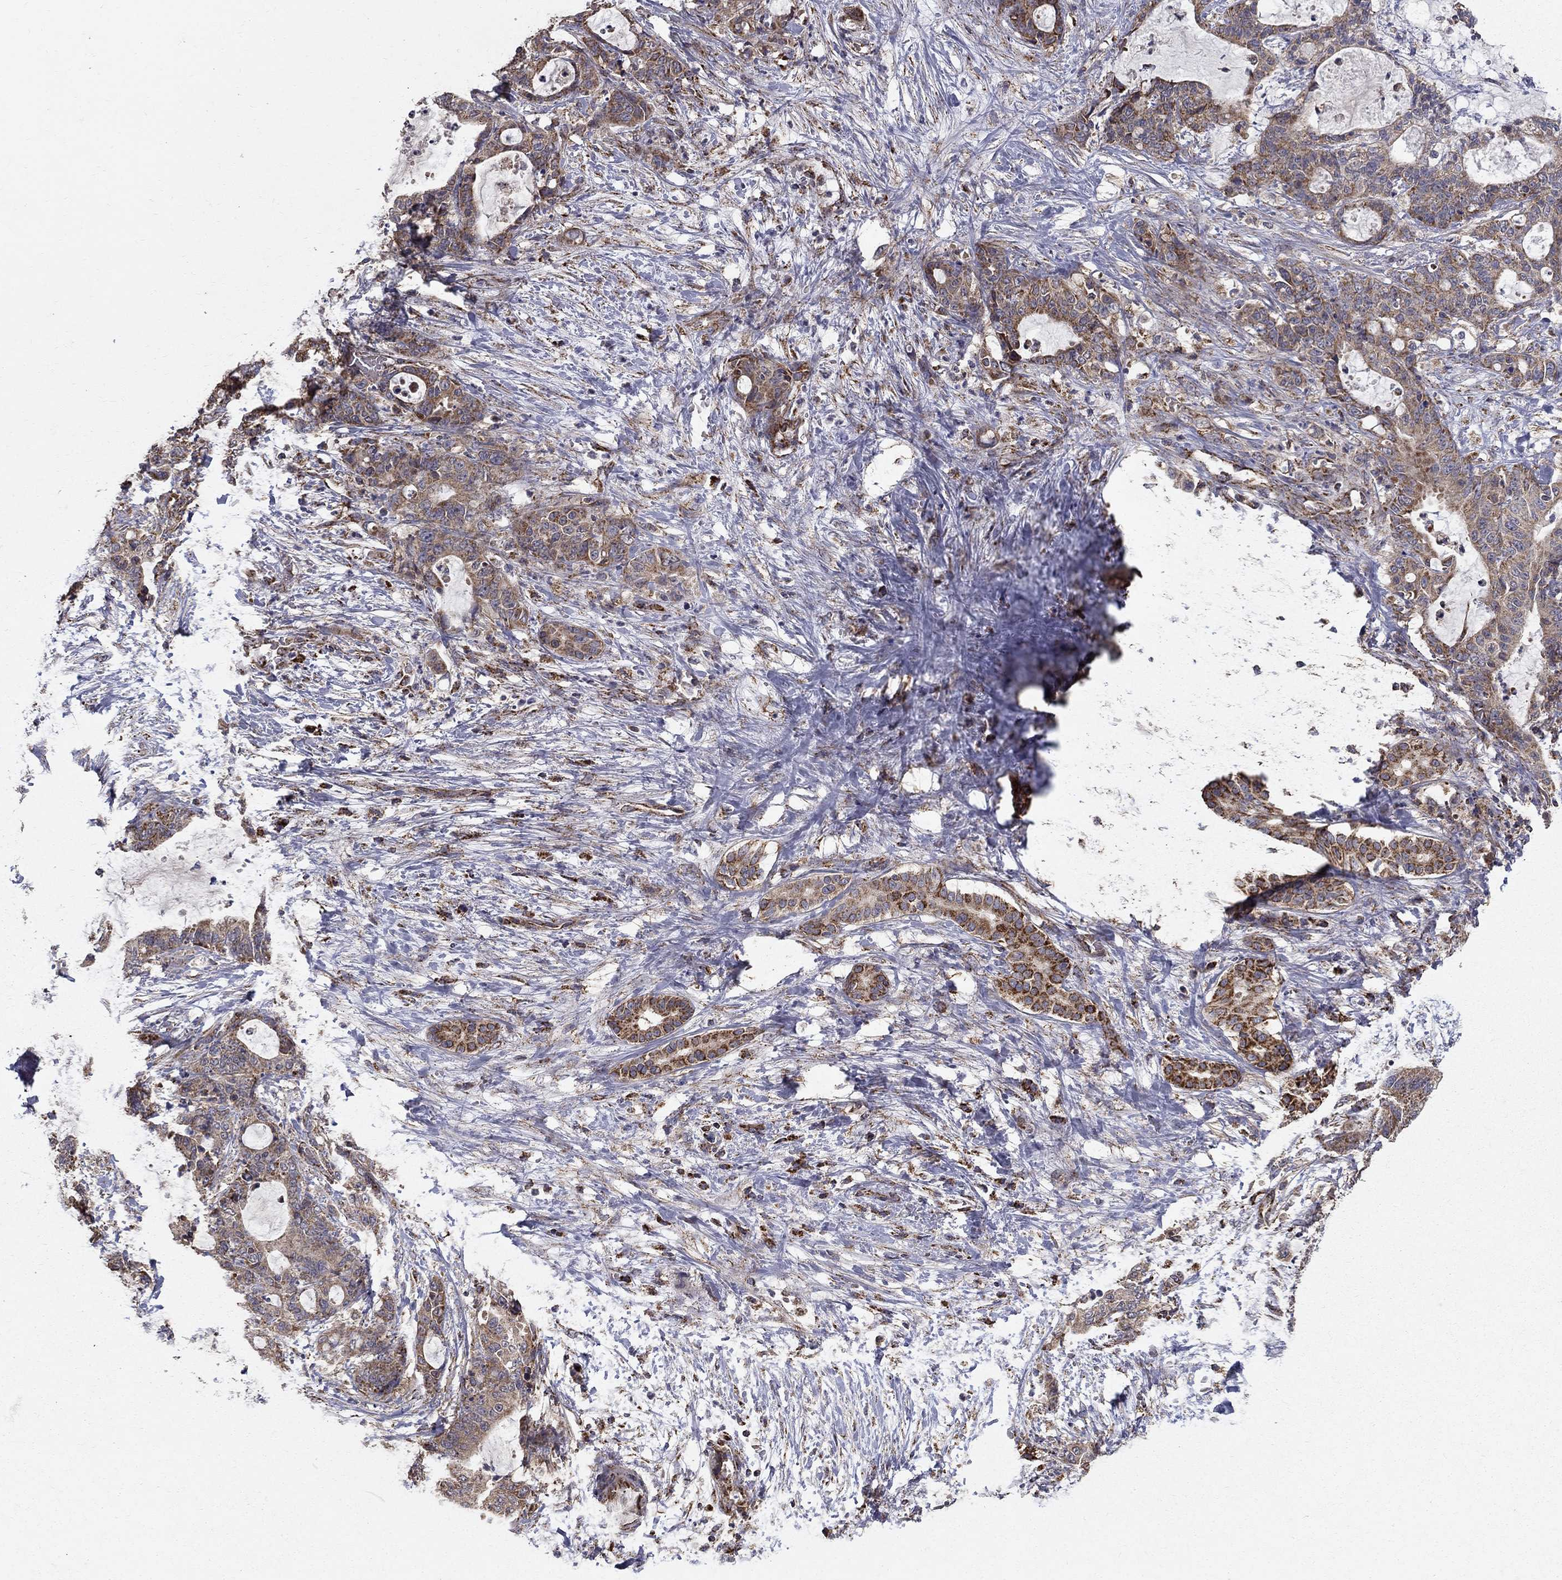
{"staining": {"intensity": "strong", "quantity": "25%-75%", "location": "cytoplasmic/membranous"}, "tissue": "liver cancer", "cell_type": "Tumor cells", "image_type": "cancer", "snomed": [{"axis": "morphology", "description": "Cholangiocarcinoma"}, {"axis": "topography", "description": "Liver"}], "caption": "Human liver cancer stained with a protein marker displays strong staining in tumor cells.", "gene": "NDUFS8", "patient": {"sex": "female", "age": 73}}